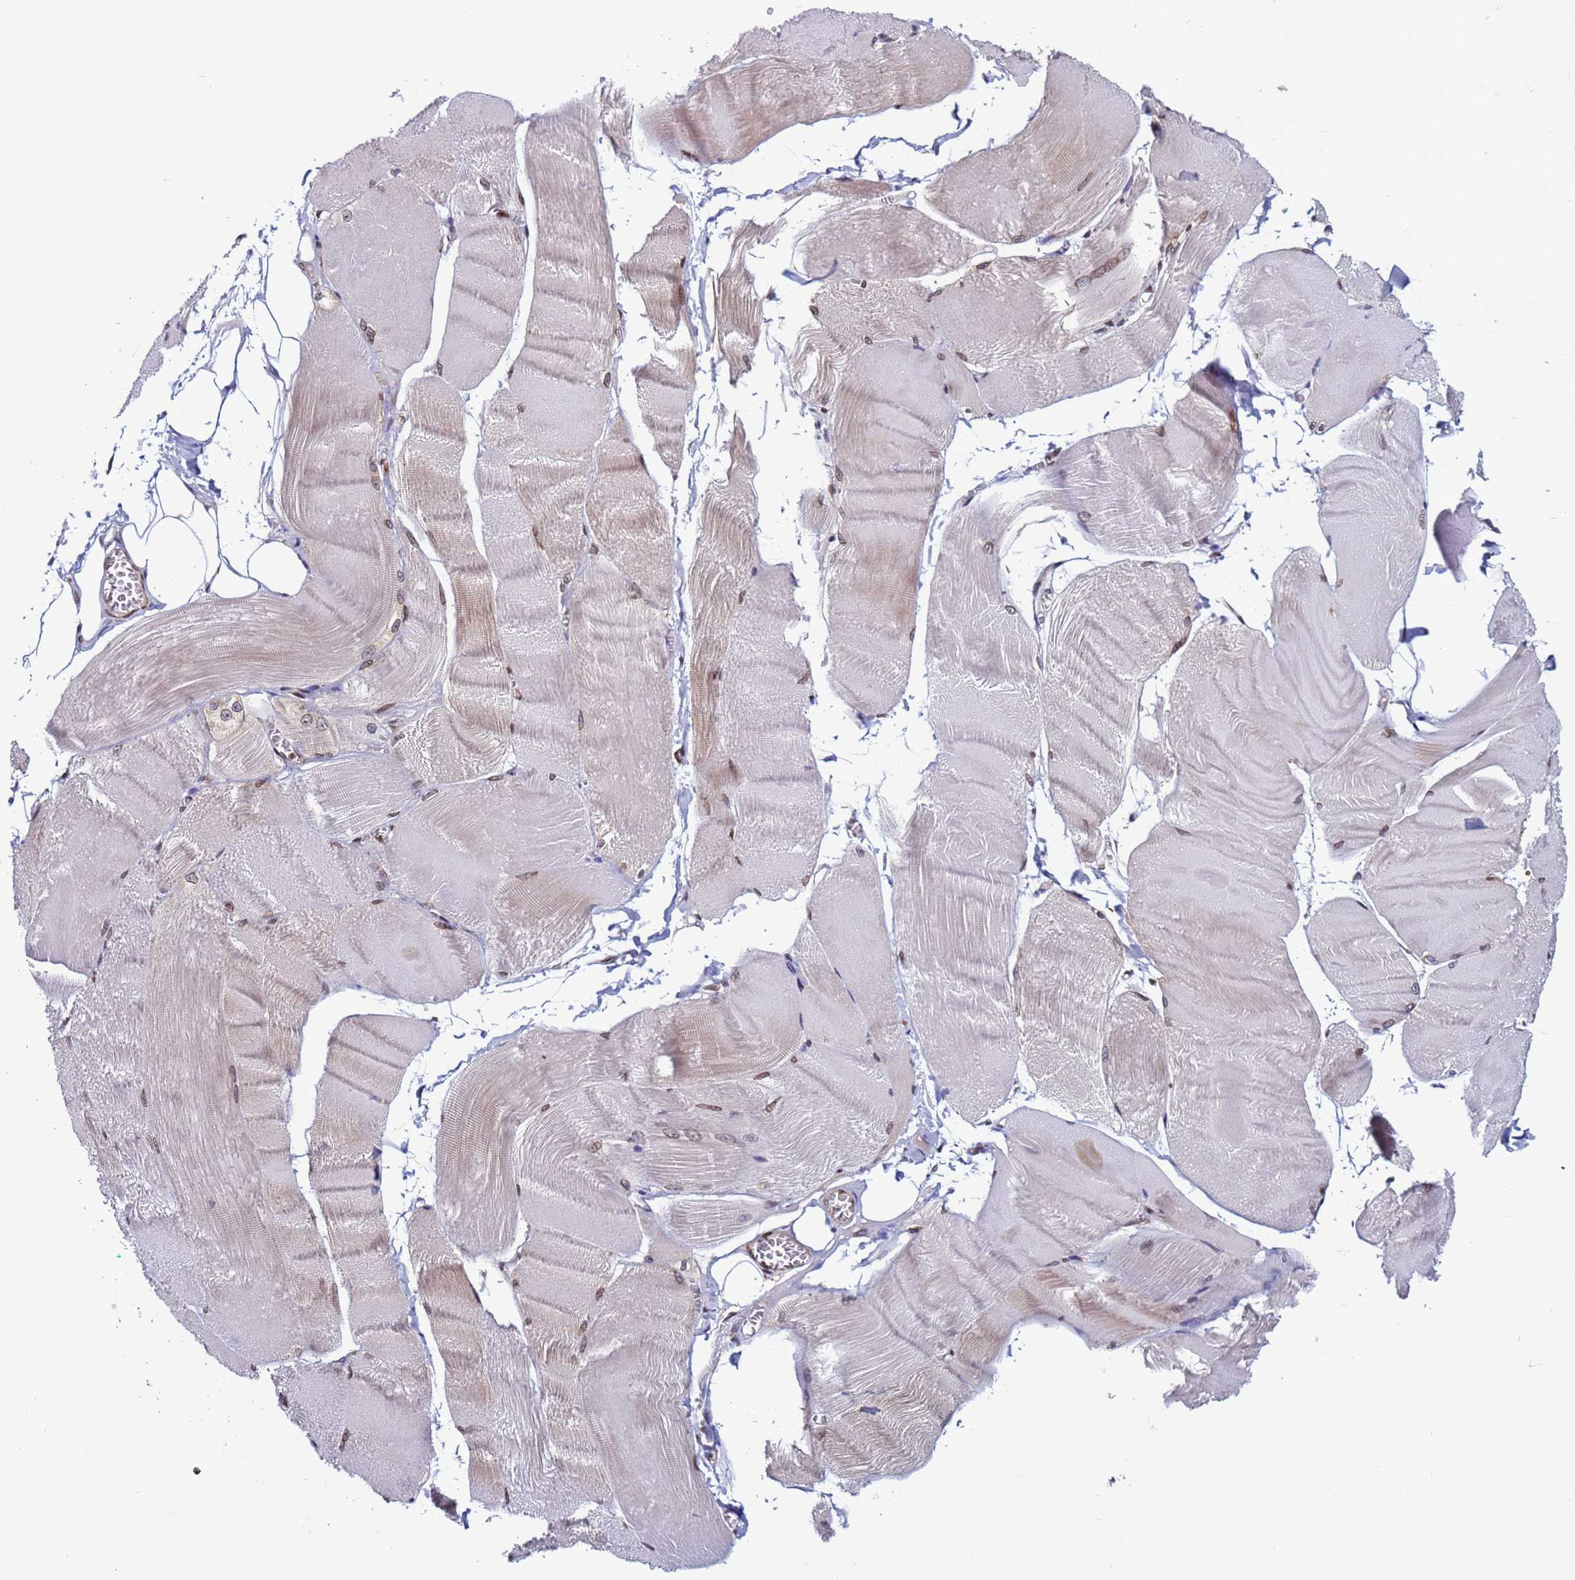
{"staining": {"intensity": "weak", "quantity": "<25%", "location": "cytoplasmic/membranous,nuclear"}, "tissue": "skeletal muscle", "cell_type": "Myocytes", "image_type": "normal", "snomed": [{"axis": "morphology", "description": "Normal tissue, NOS"}, {"axis": "morphology", "description": "Basal cell carcinoma"}, {"axis": "topography", "description": "Skeletal muscle"}], "caption": "The image demonstrates no significant expression in myocytes of skeletal muscle. (DAB (3,3'-diaminobenzidine) immunohistochemistry (IHC), high magnification).", "gene": "TRIM37", "patient": {"sex": "female", "age": 64}}